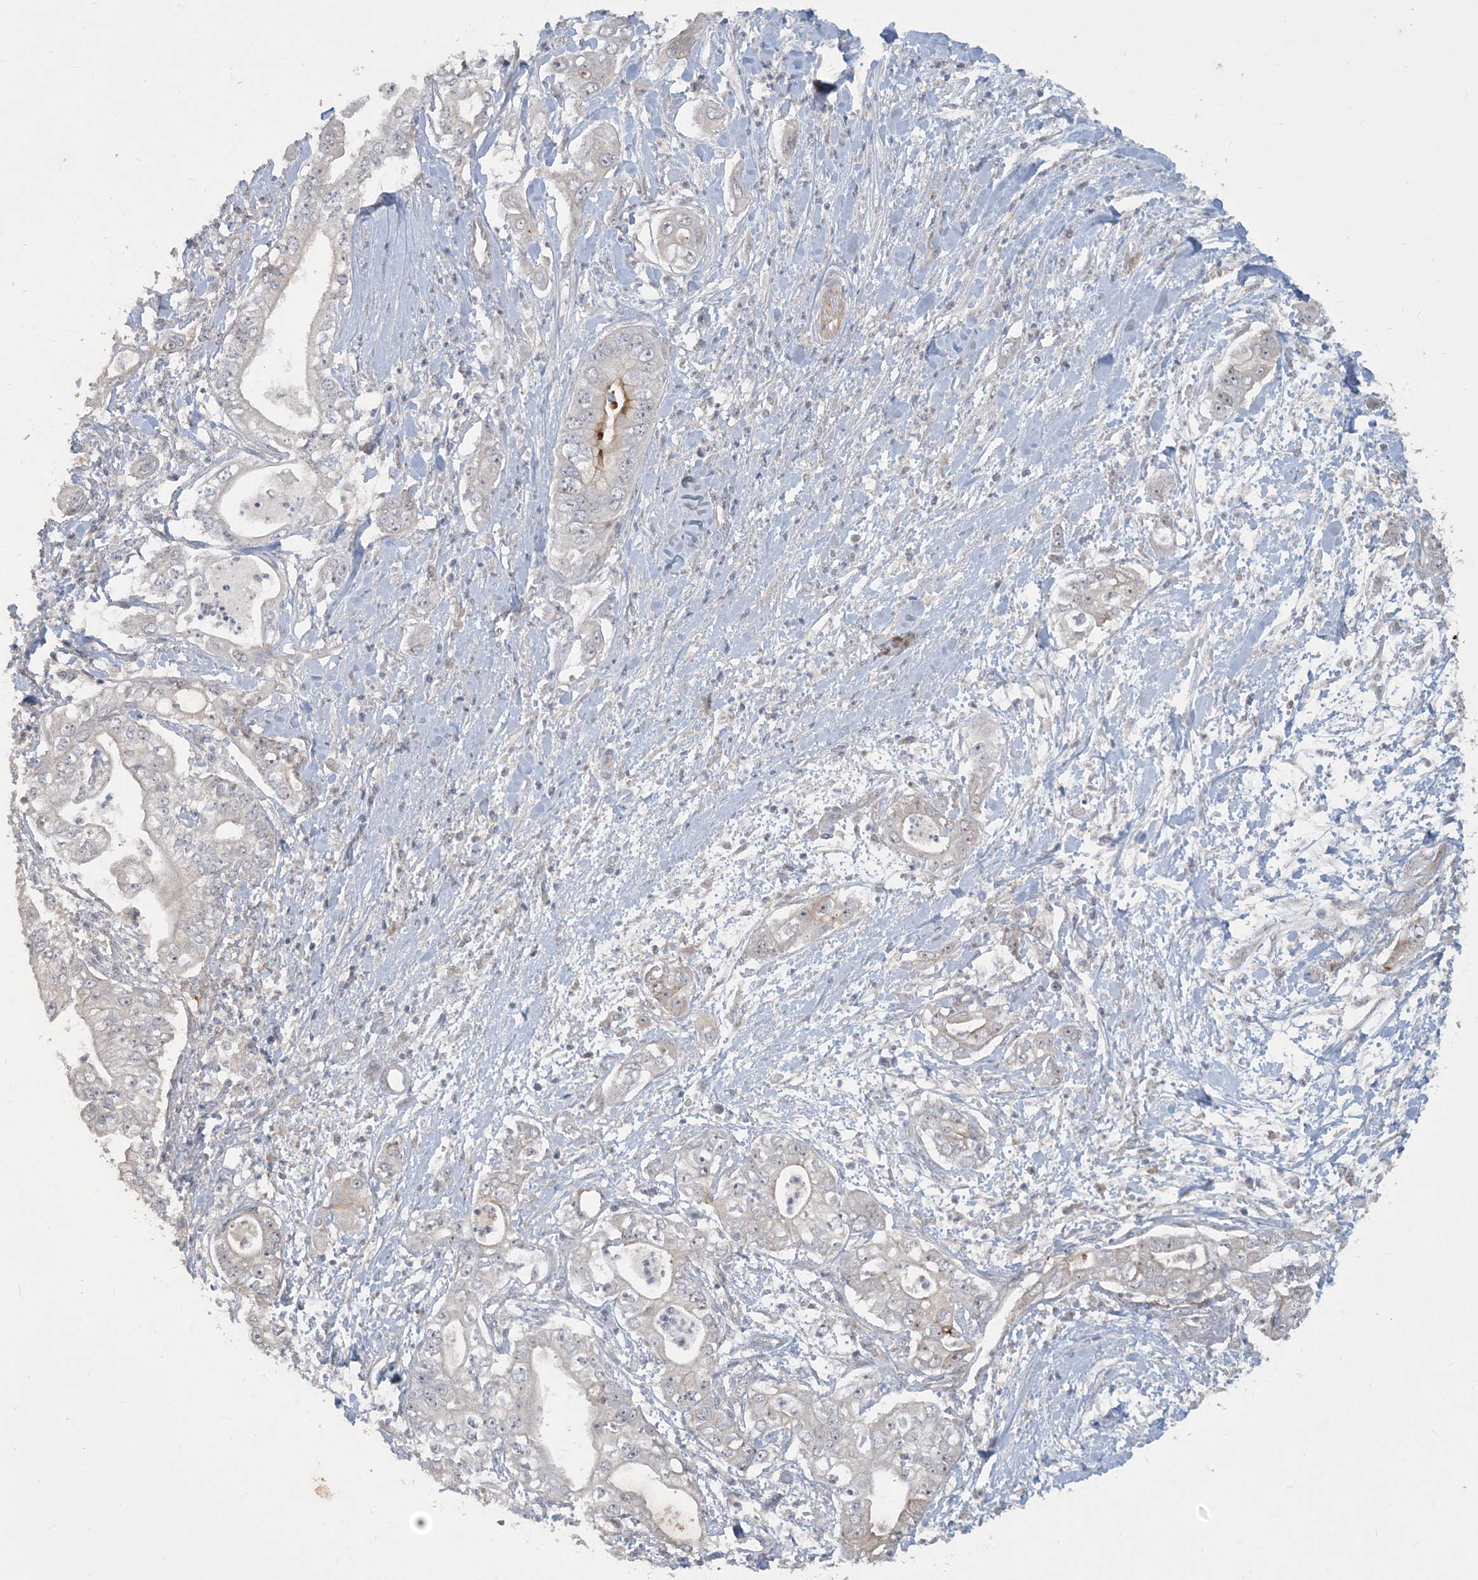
{"staining": {"intensity": "negative", "quantity": "none", "location": "none"}, "tissue": "pancreatic cancer", "cell_type": "Tumor cells", "image_type": "cancer", "snomed": [{"axis": "morphology", "description": "Adenocarcinoma, NOS"}, {"axis": "topography", "description": "Pancreas"}], "caption": "High power microscopy photomicrograph of an immunohistochemistry (IHC) photomicrograph of adenocarcinoma (pancreatic), revealing no significant positivity in tumor cells.", "gene": "CDS1", "patient": {"sex": "female", "age": 78}}